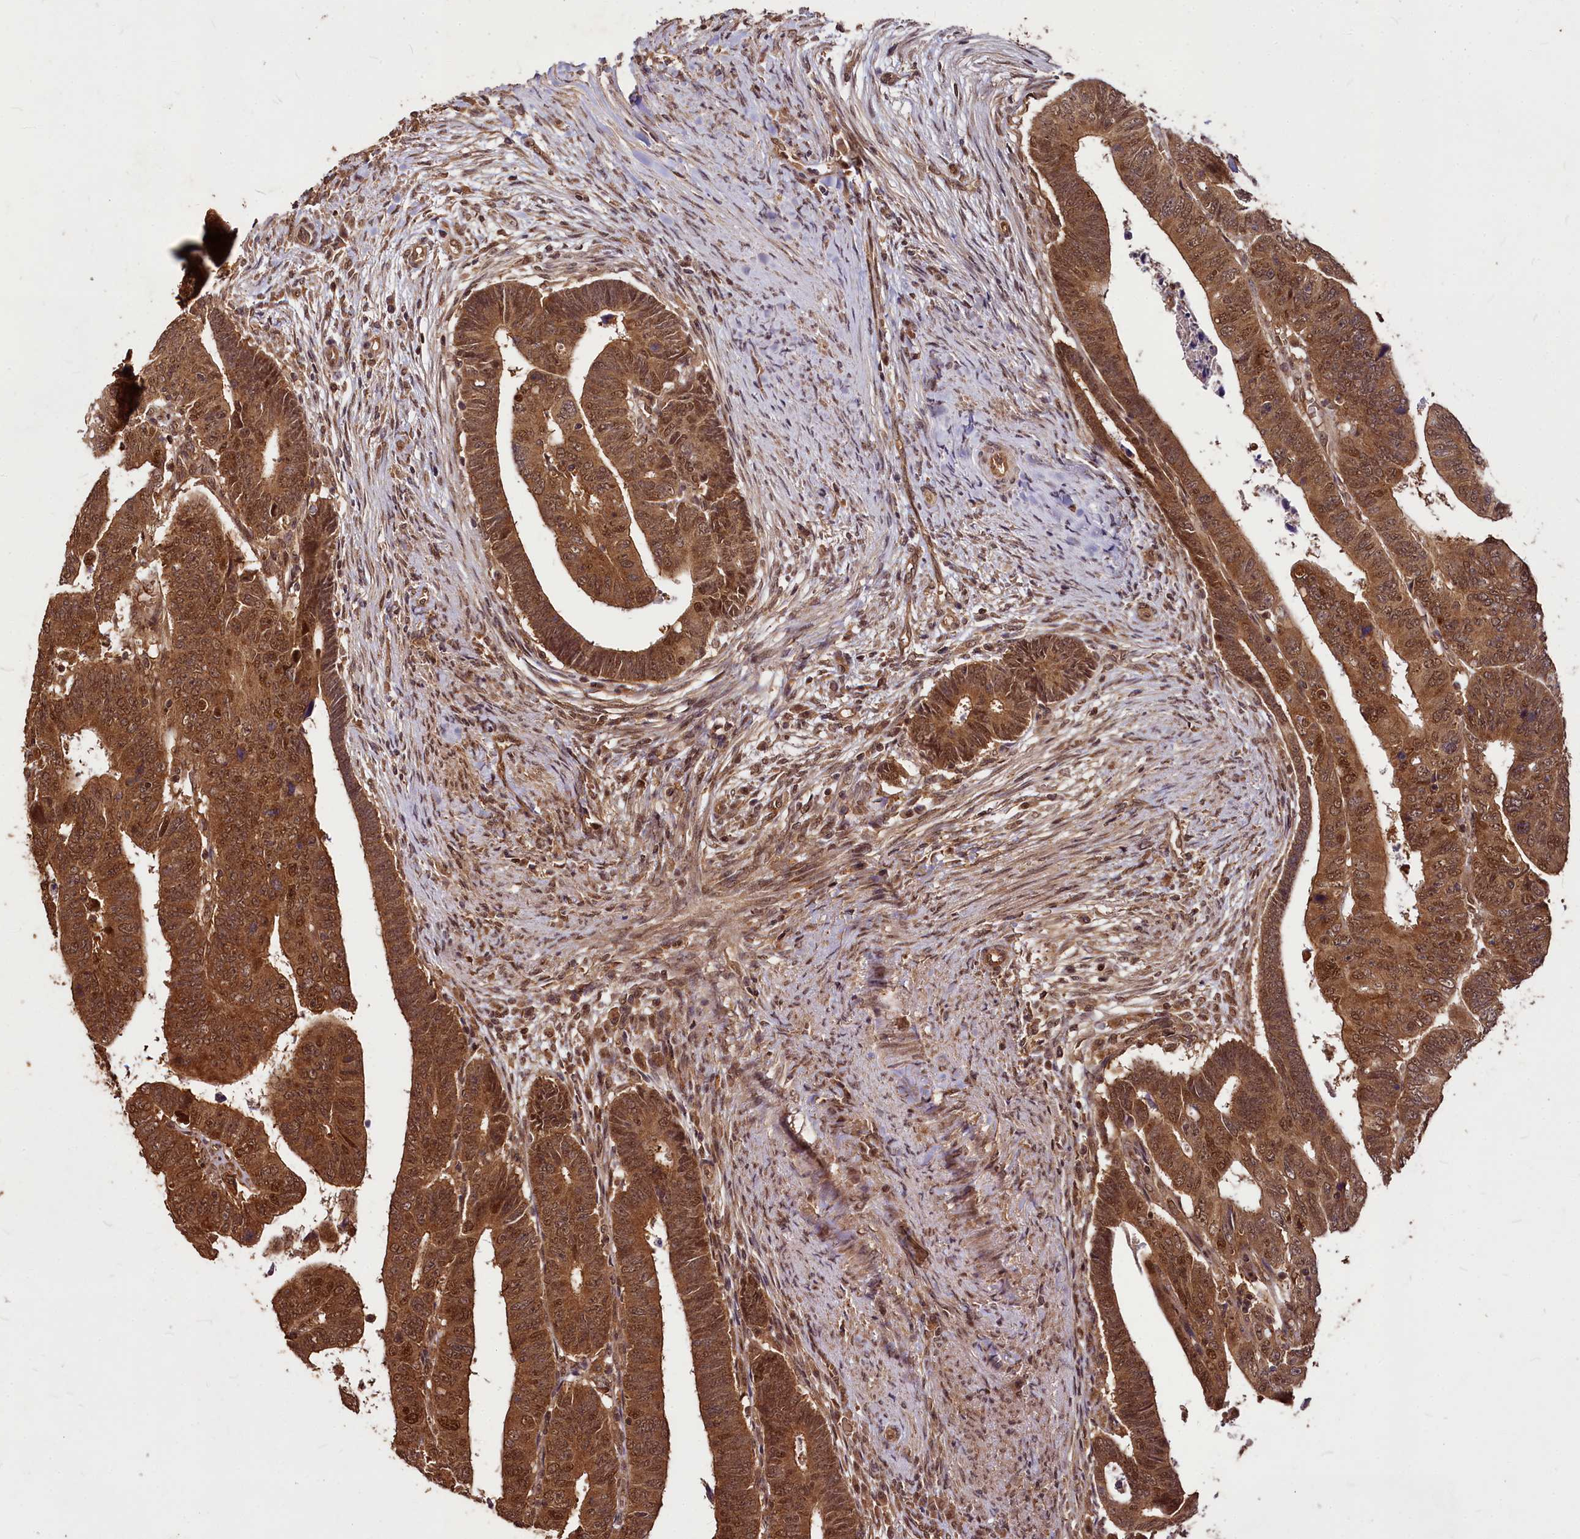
{"staining": {"intensity": "strong", "quantity": ">75%", "location": "cytoplasmic/membranous,nuclear"}, "tissue": "colorectal cancer", "cell_type": "Tumor cells", "image_type": "cancer", "snomed": [{"axis": "morphology", "description": "Normal tissue, NOS"}, {"axis": "morphology", "description": "Adenocarcinoma, NOS"}, {"axis": "topography", "description": "Rectum"}], "caption": "This is an image of immunohistochemistry staining of adenocarcinoma (colorectal), which shows strong staining in the cytoplasmic/membranous and nuclear of tumor cells.", "gene": "VPS51", "patient": {"sex": "female", "age": 65}}